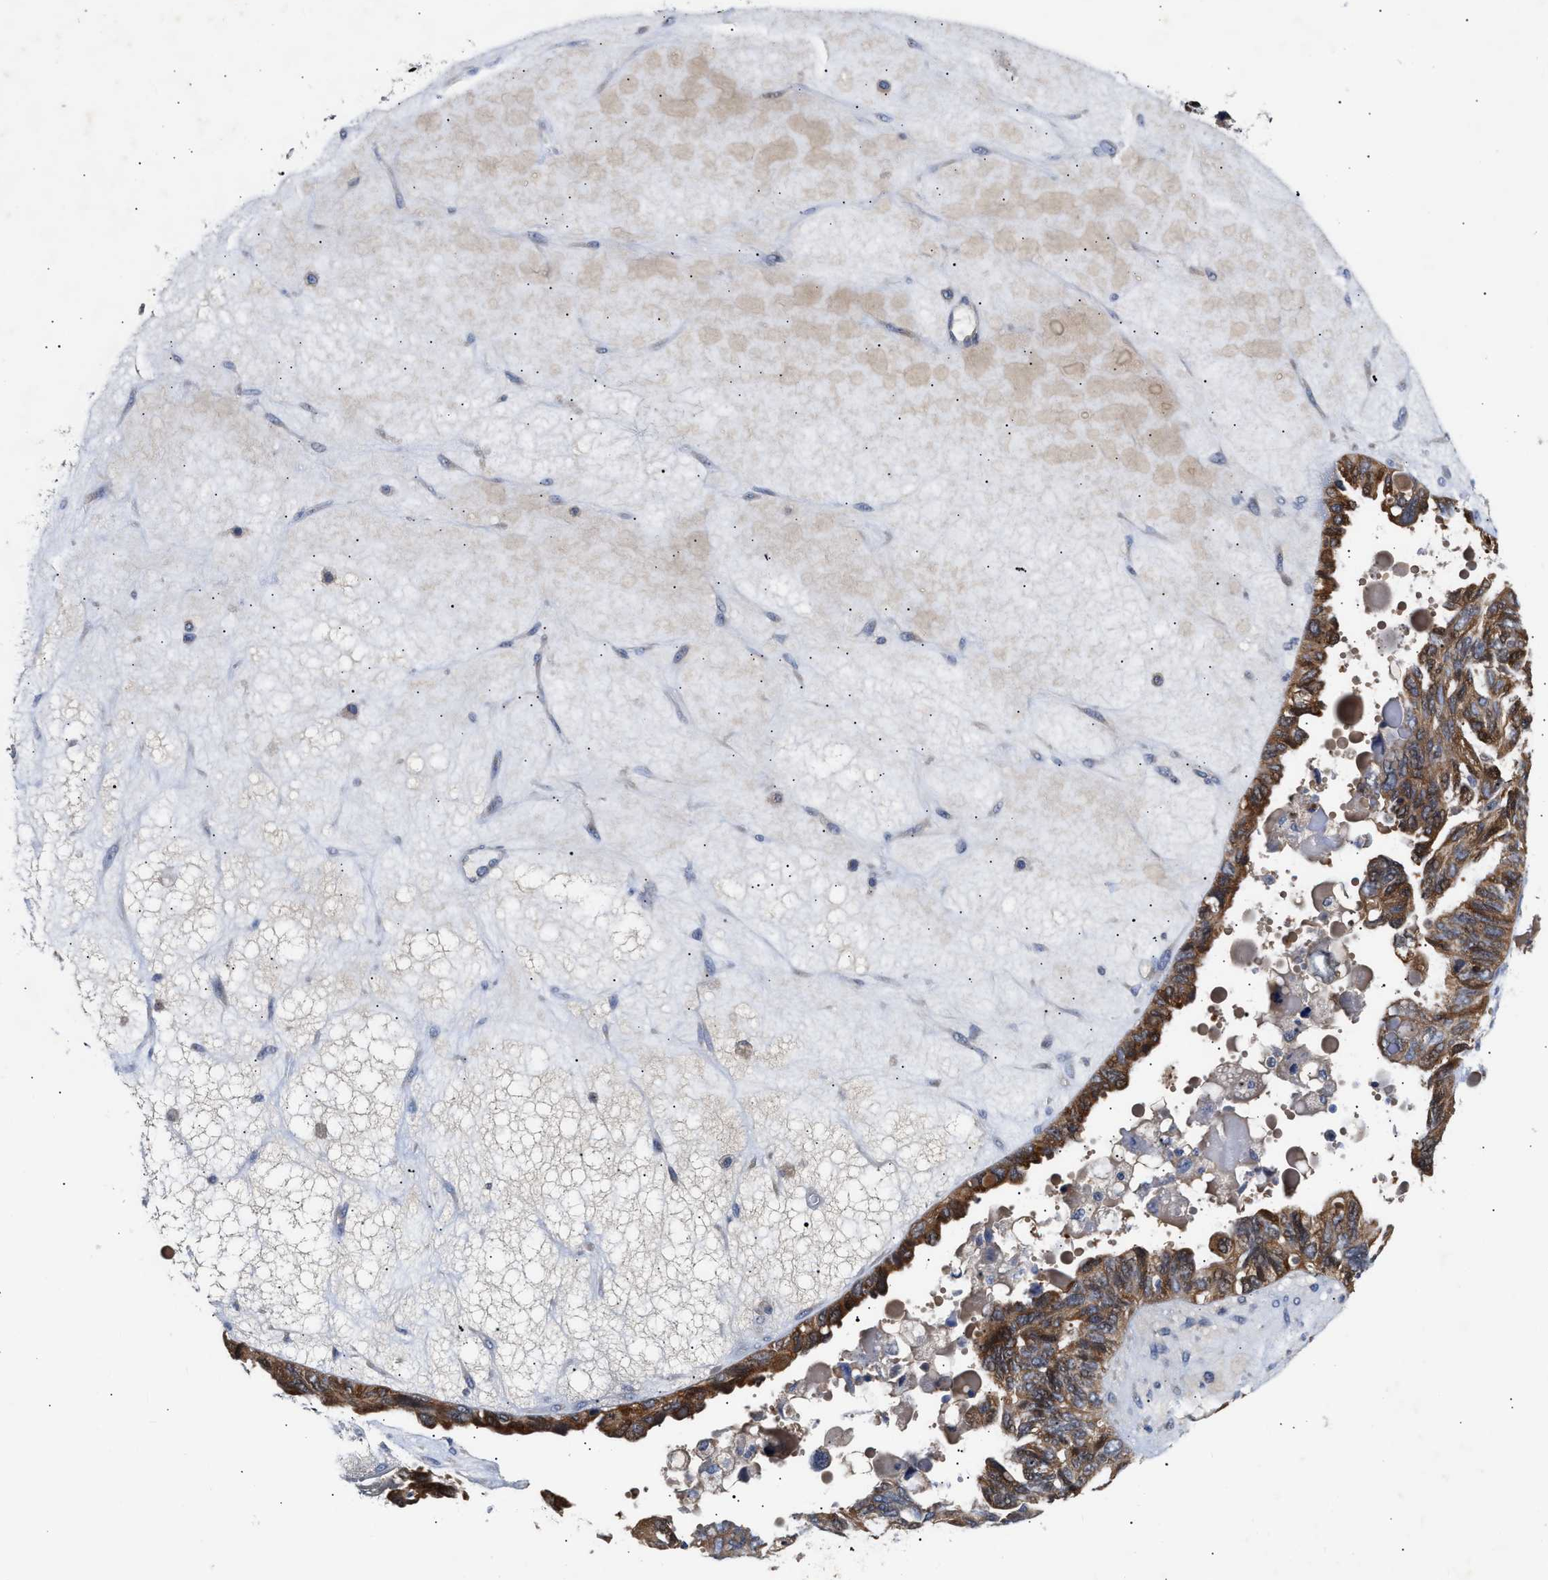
{"staining": {"intensity": "strong", "quantity": ">75%", "location": "cytoplasmic/membranous"}, "tissue": "ovarian cancer", "cell_type": "Tumor cells", "image_type": "cancer", "snomed": [{"axis": "morphology", "description": "Cystadenocarcinoma, serous, NOS"}, {"axis": "topography", "description": "Ovary"}], "caption": "IHC histopathology image of neoplastic tissue: ovarian cancer stained using immunohistochemistry demonstrates high levels of strong protein expression localized specifically in the cytoplasmic/membranous of tumor cells, appearing as a cytoplasmic/membranous brown color.", "gene": "CCDC146", "patient": {"sex": "female", "age": 79}}